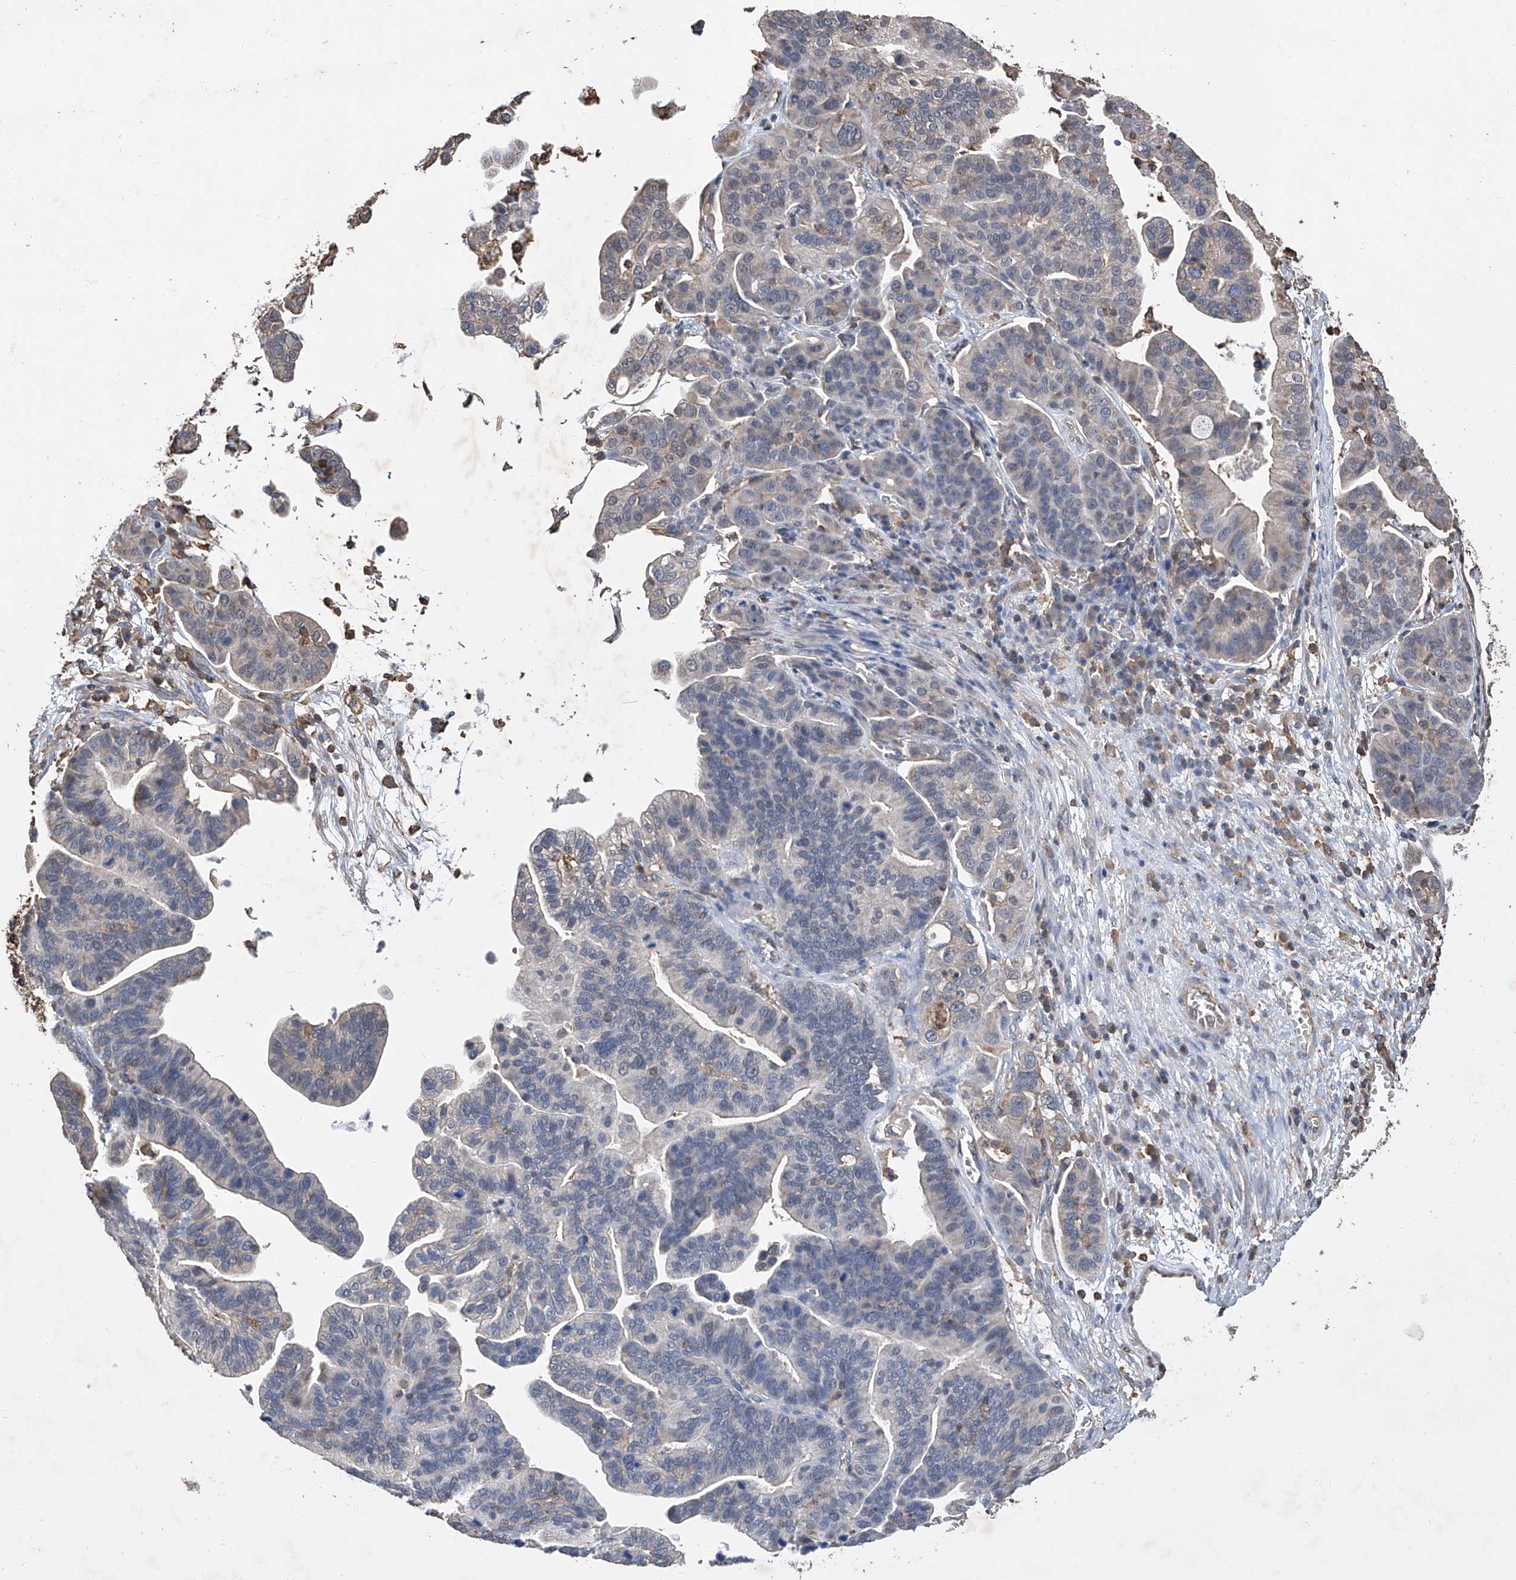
{"staining": {"intensity": "weak", "quantity": "<25%", "location": "cytoplasmic/membranous"}, "tissue": "ovarian cancer", "cell_type": "Tumor cells", "image_type": "cancer", "snomed": [{"axis": "morphology", "description": "Cystadenocarcinoma, serous, NOS"}, {"axis": "topography", "description": "Ovary"}], "caption": "IHC of serous cystadenocarcinoma (ovarian) displays no expression in tumor cells.", "gene": "GPT", "patient": {"sex": "female", "age": 56}}